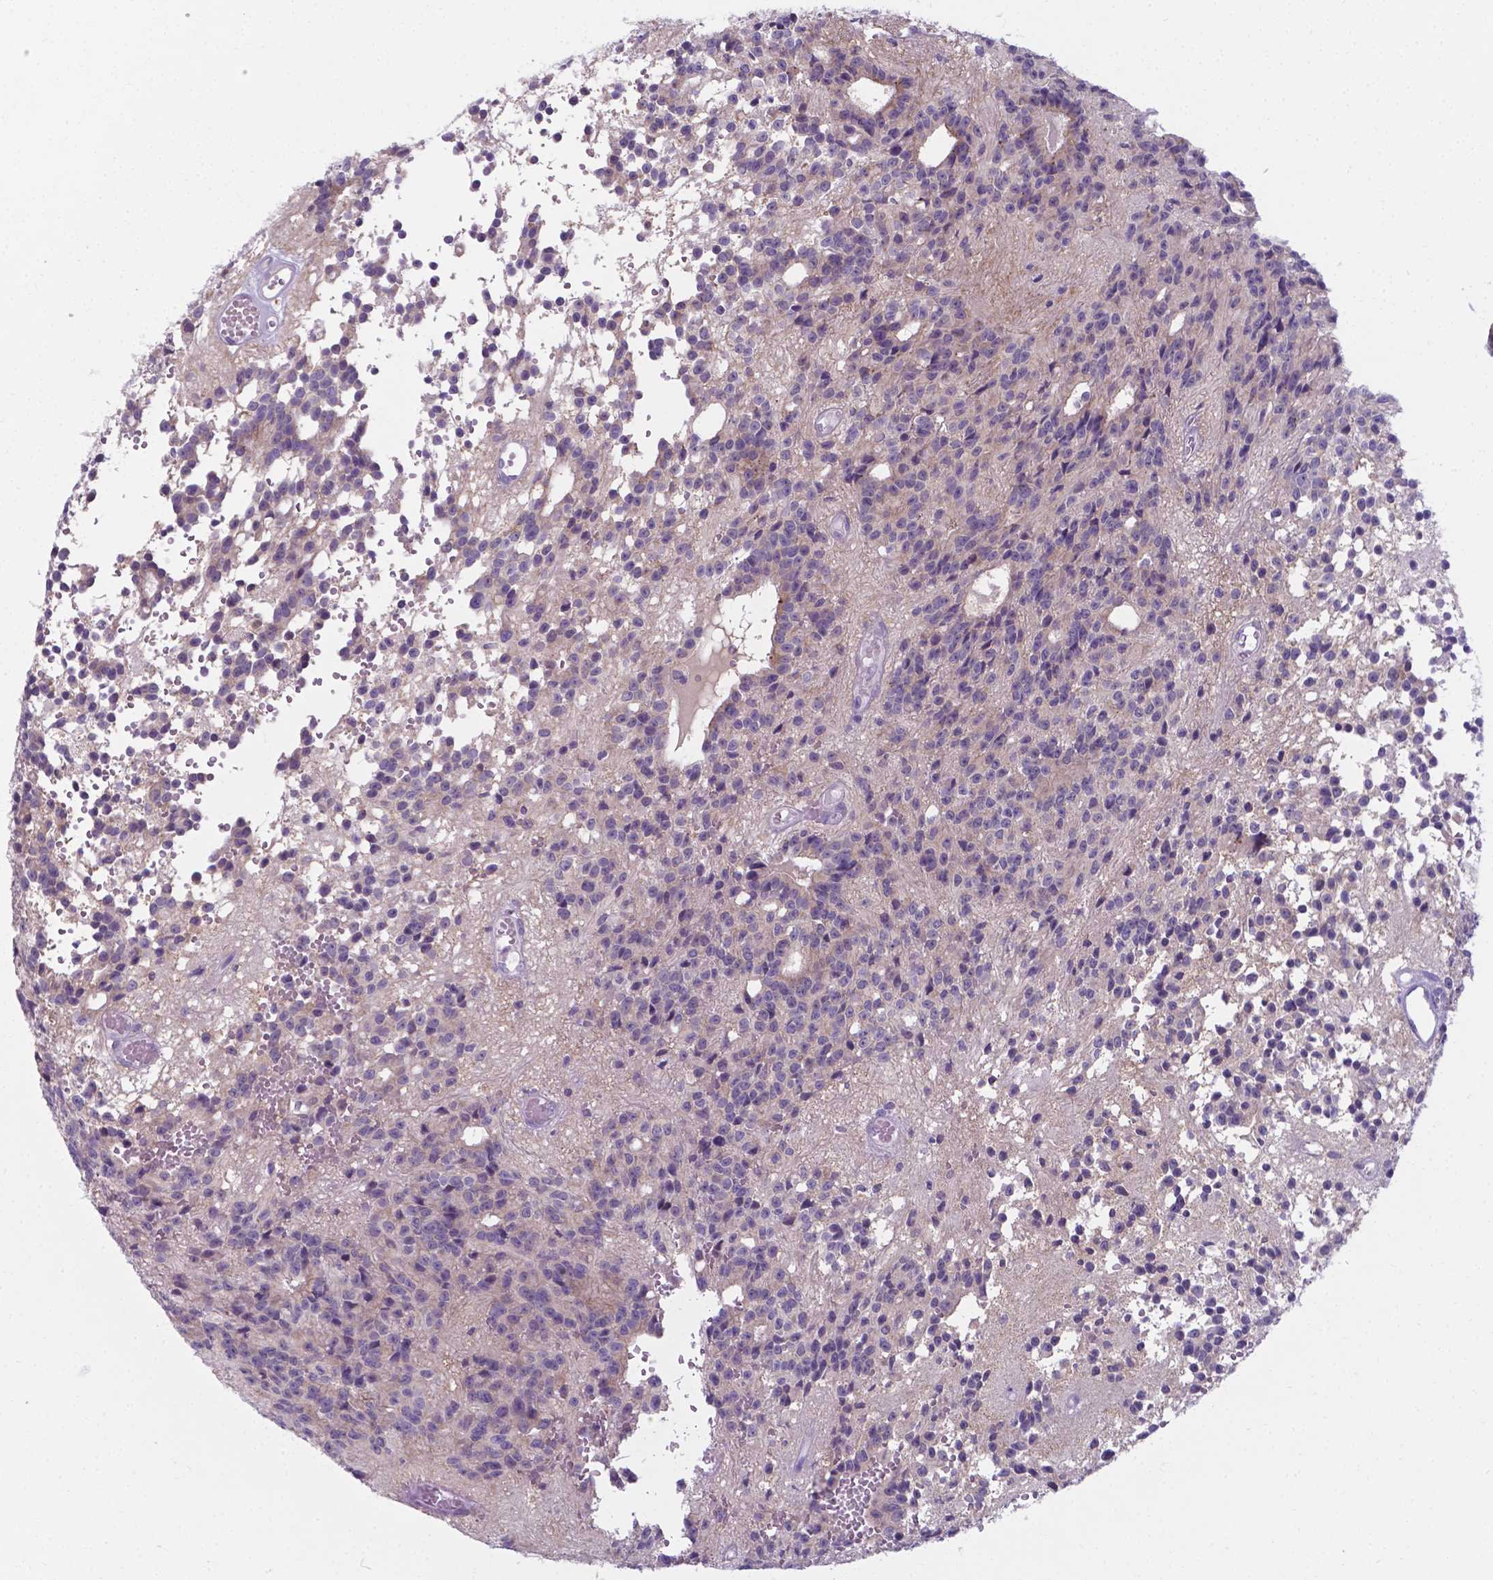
{"staining": {"intensity": "negative", "quantity": "none", "location": "none"}, "tissue": "glioma", "cell_type": "Tumor cells", "image_type": "cancer", "snomed": [{"axis": "morphology", "description": "Glioma, malignant, Low grade"}, {"axis": "topography", "description": "Brain"}], "caption": "Immunohistochemistry (IHC) of human glioma shows no staining in tumor cells. (Stains: DAB immunohistochemistry (IHC) with hematoxylin counter stain, Microscopy: brightfield microscopy at high magnification).", "gene": "AP5B1", "patient": {"sex": "male", "age": 31}}